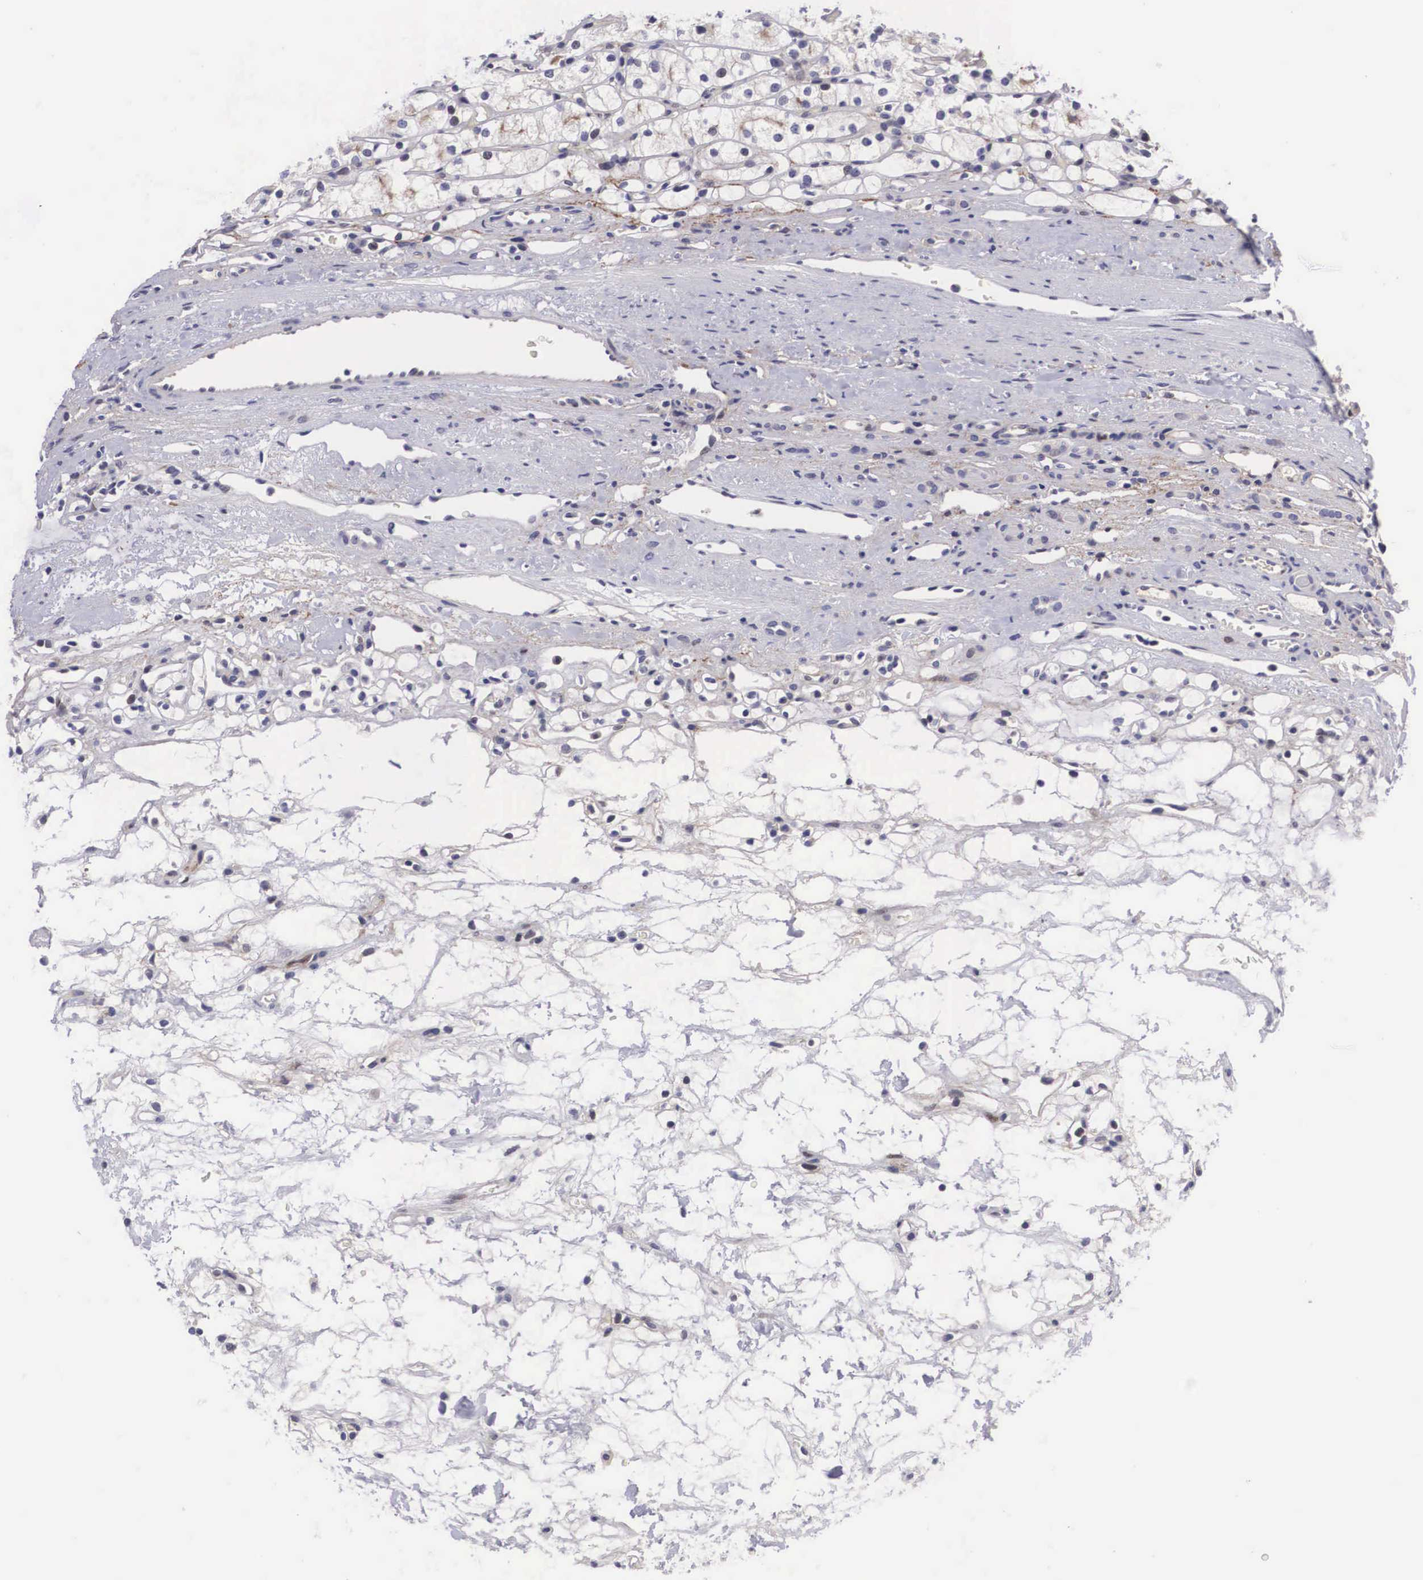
{"staining": {"intensity": "weak", "quantity": "<25%", "location": "nuclear"}, "tissue": "renal cancer", "cell_type": "Tumor cells", "image_type": "cancer", "snomed": [{"axis": "morphology", "description": "Adenocarcinoma, NOS"}, {"axis": "topography", "description": "Kidney"}], "caption": "A high-resolution image shows immunohistochemistry (IHC) staining of renal cancer, which demonstrates no significant positivity in tumor cells. (Stains: DAB (3,3'-diaminobenzidine) immunohistochemistry with hematoxylin counter stain, Microscopy: brightfield microscopy at high magnification).", "gene": "EMID1", "patient": {"sex": "female", "age": 60}}